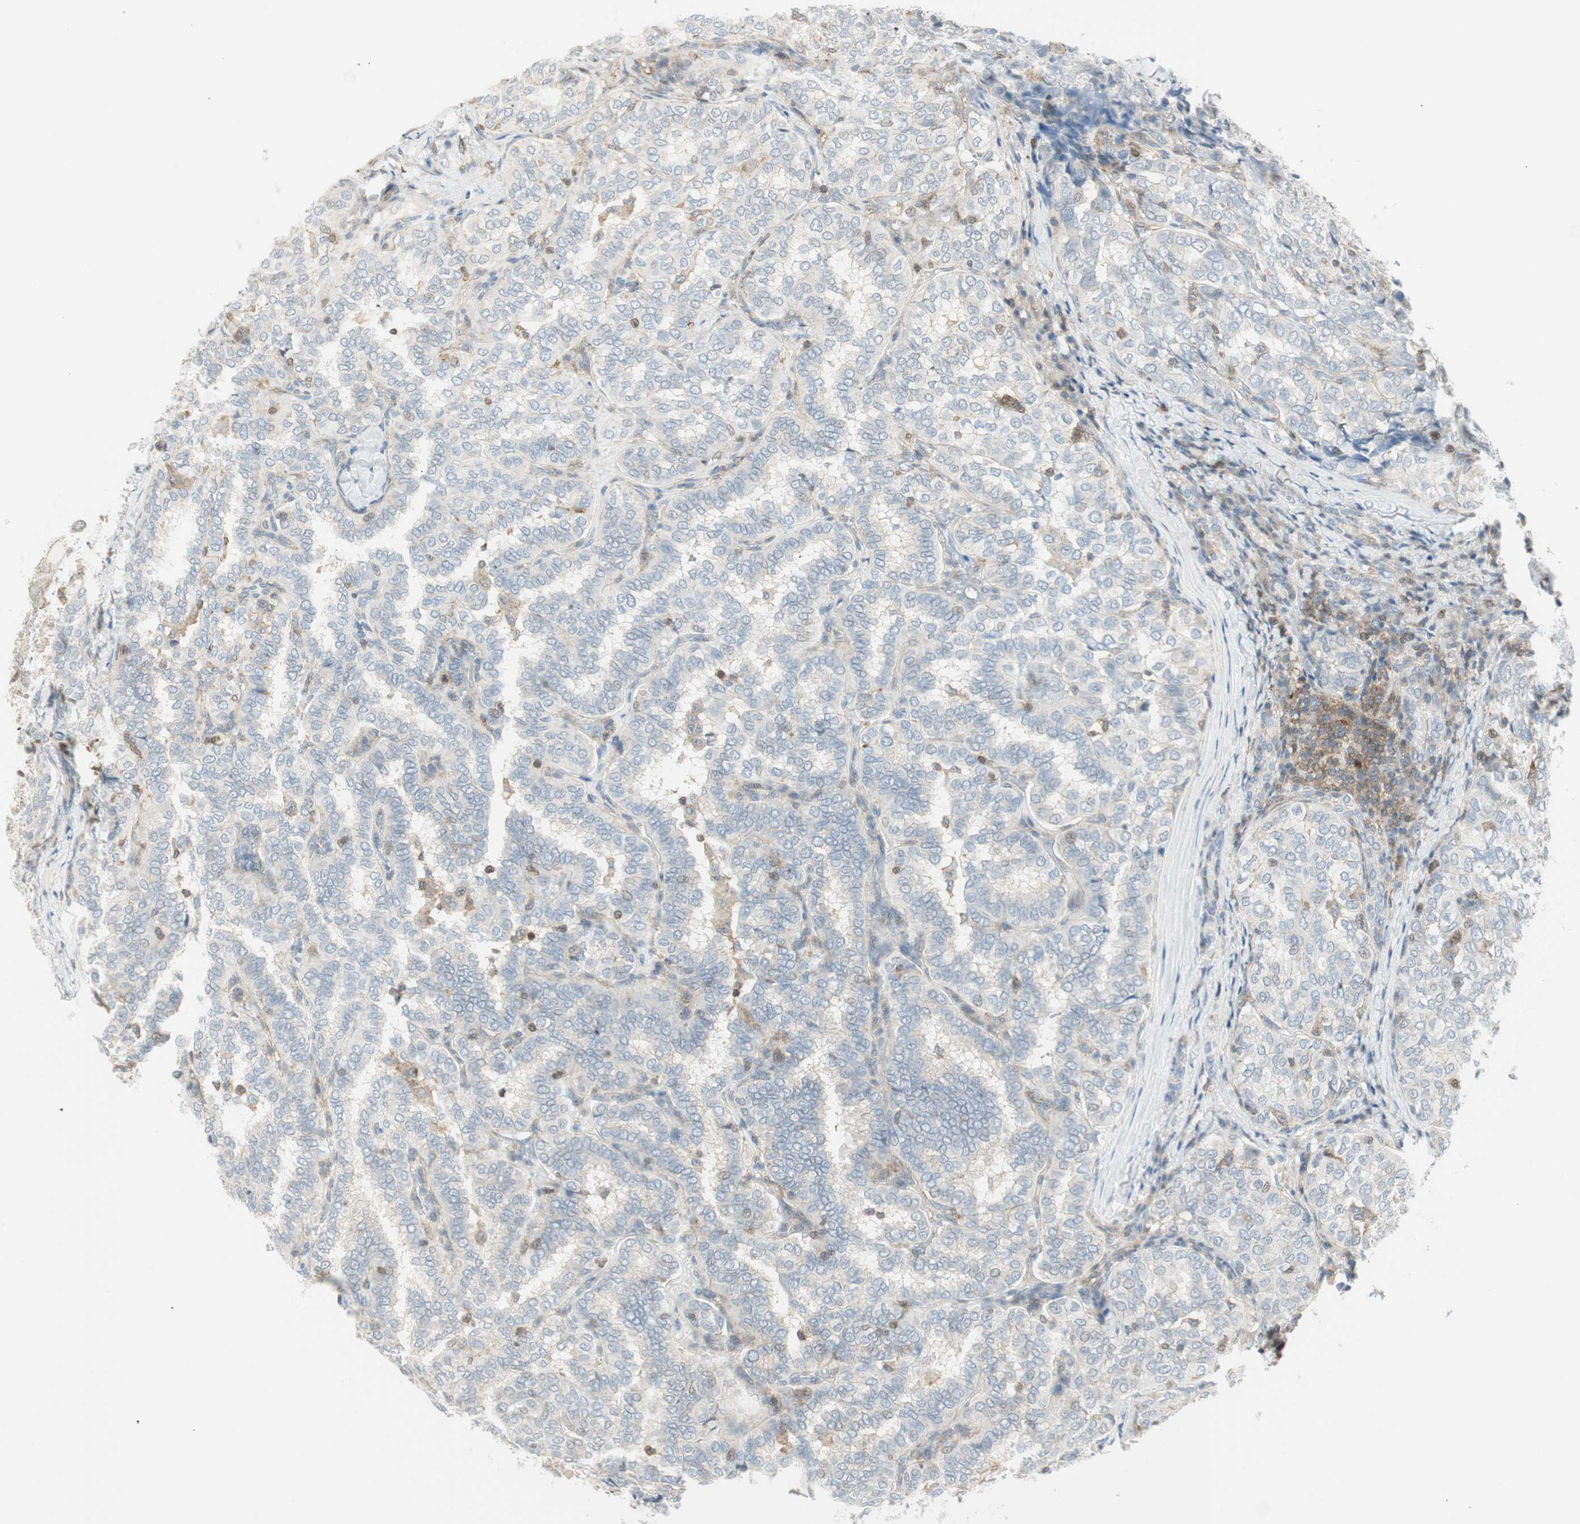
{"staining": {"intensity": "negative", "quantity": "none", "location": "none"}, "tissue": "thyroid cancer", "cell_type": "Tumor cells", "image_type": "cancer", "snomed": [{"axis": "morphology", "description": "Normal tissue, NOS"}, {"axis": "morphology", "description": "Papillary adenocarcinoma, NOS"}, {"axis": "topography", "description": "Thyroid gland"}], "caption": "An IHC micrograph of thyroid papillary adenocarcinoma is shown. There is no staining in tumor cells of thyroid papillary adenocarcinoma.", "gene": "PPP1CA", "patient": {"sex": "female", "age": 30}}